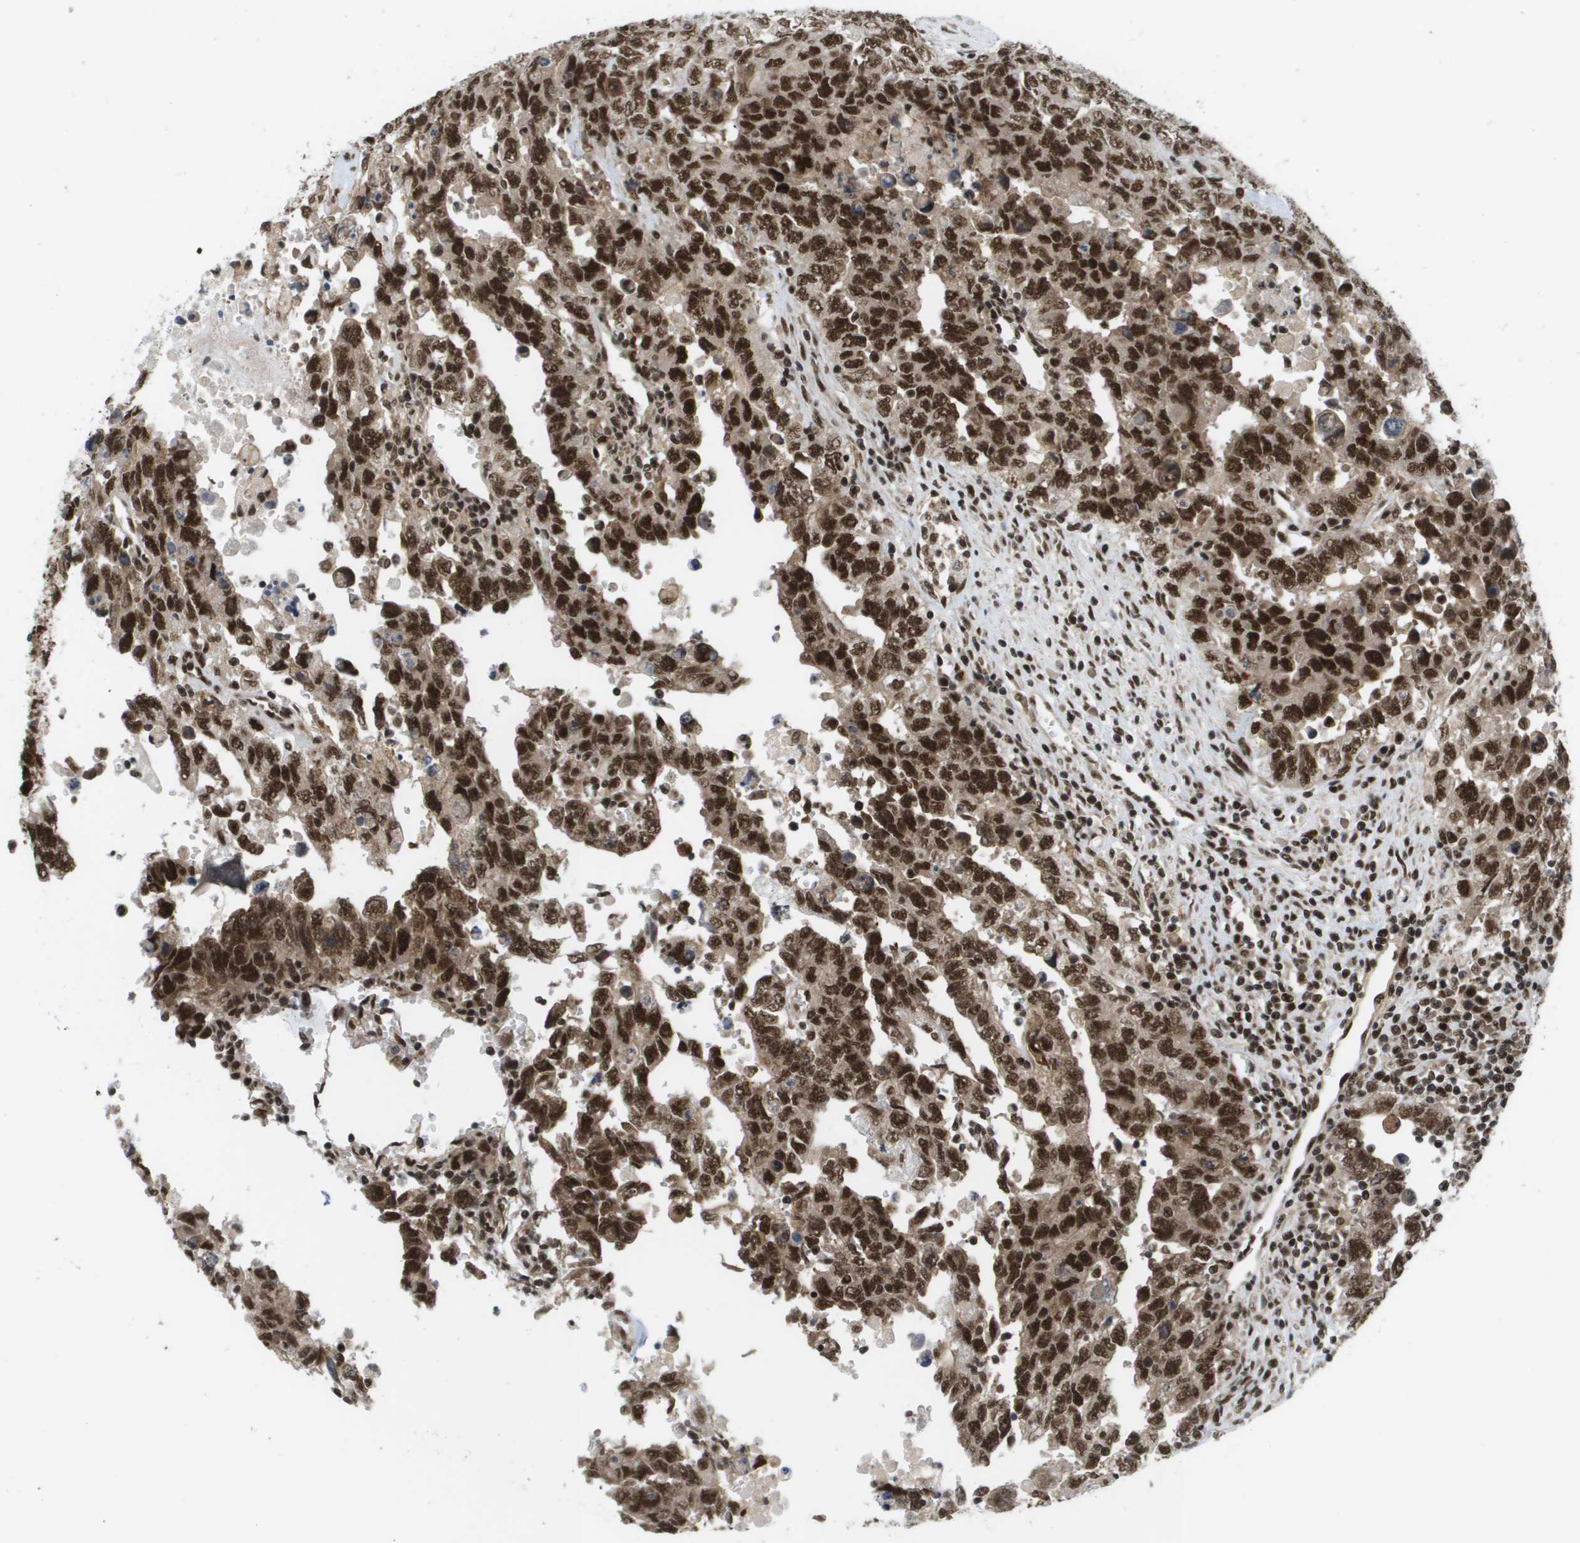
{"staining": {"intensity": "strong", "quantity": ">75%", "location": "cytoplasmic/membranous,nuclear"}, "tissue": "testis cancer", "cell_type": "Tumor cells", "image_type": "cancer", "snomed": [{"axis": "morphology", "description": "Carcinoma, Embryonal, NOS"}, {"axis": "topography", "description": "Testis"}], "caption": "Protein expression analysis of testis embryonal carcinoma reveals strong cytoplasmic/membranous and nuclear positivity in about >75% of tumor cells.", "gene": "PRCC", "patient": {"sex": "male", "age": 28}}